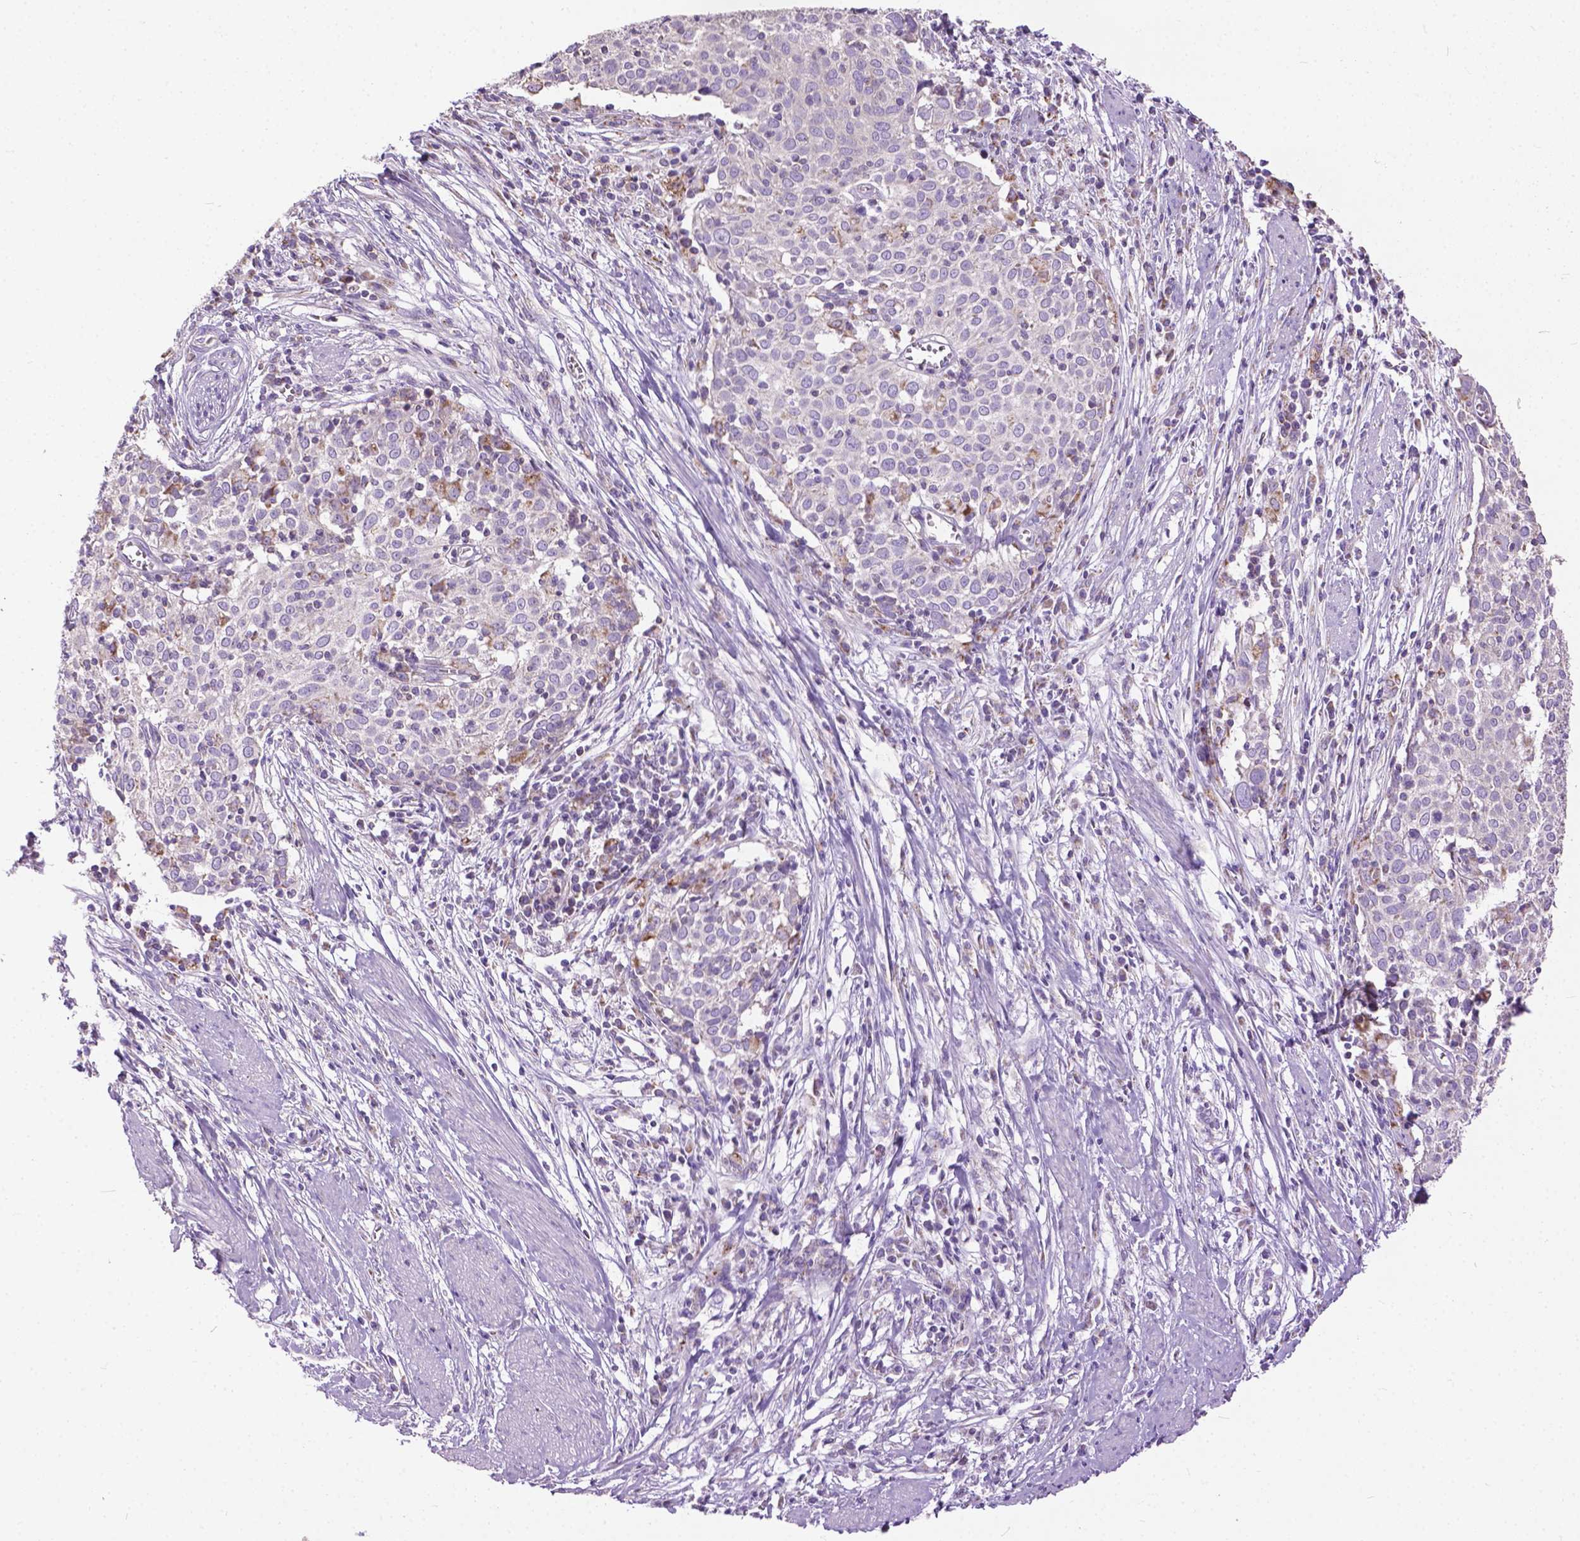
{"staining": {"intensity": "weak", "quantity": "<25%", "location": "cytoplasmic/membranous"}, "tissue": "cervical cancer", "cell_type": "Tumor cells", "image_type": "cancer", "snomed": [{"axis": "morphology", "description": "Squamous cell carcinoma, NOS"}, {"axis": "topography", "description": "Cervix"}], "caption": "Immunohistochemical staining of cervical cancer exhibits no significant staining in tumor cells.", "gene": "VDAC1", "patient": {"sex": "female", "age": 39}}